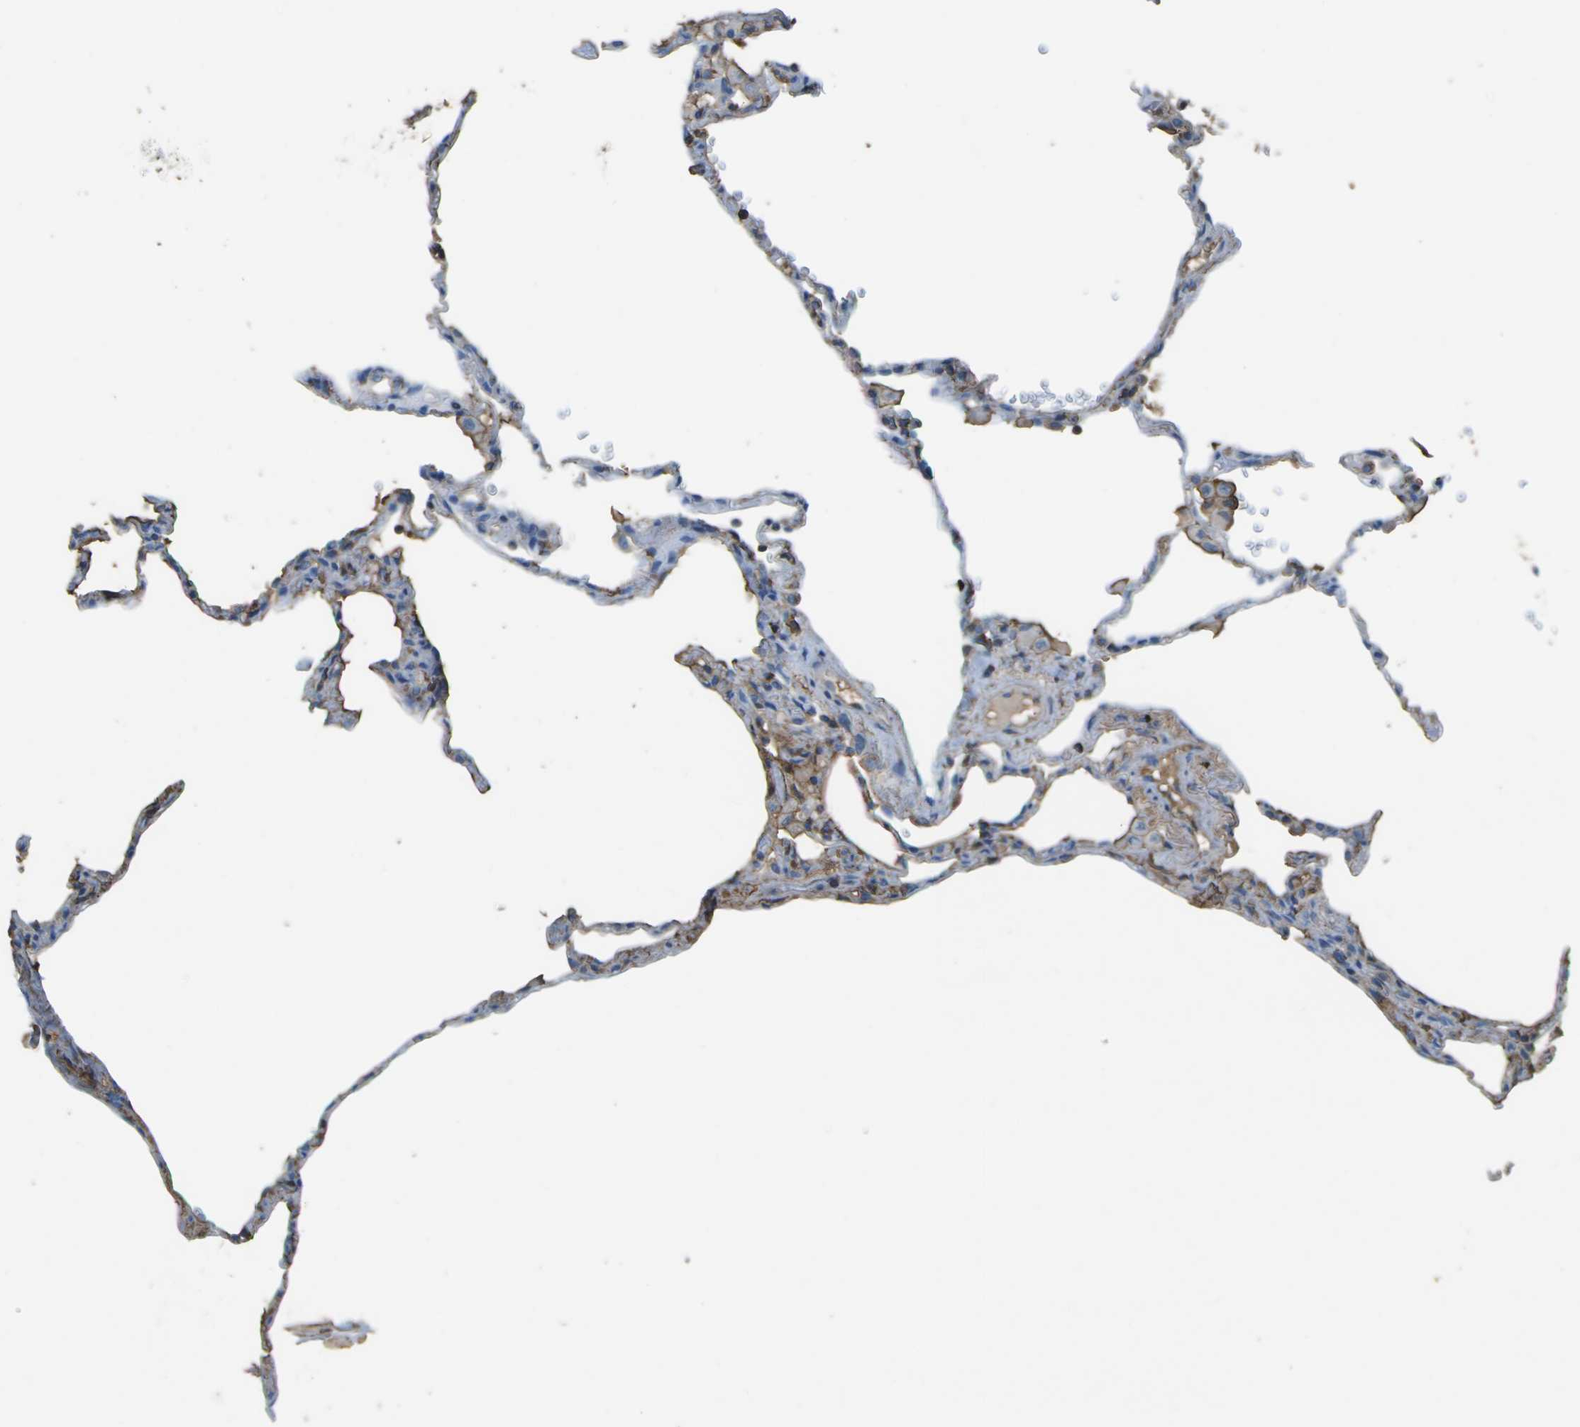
{"staining": {"intensity": "moderate", "quantity": "<25%", "location": "cytoplasmic/membranous"}, "tissue": "lung", "cell_type": "Alveolar cells", "image_type": "normal", "snomed": [{"axis": "morphology", "description": "Normal tissue, NOS"}, {"axis": "topography", "description": "Lung"}], "caption": "High-magnification brightfield microscopy of unremarkable lung stained with DAB (brown) and counterstained with hematoxylin (blue). alveolar cells exhibit moderate cytoplasmic/membranous positivity is present in approximately<25% of cells.", "gene": "CYP4F11", "patient": {"sex": "male", "age": 59}}